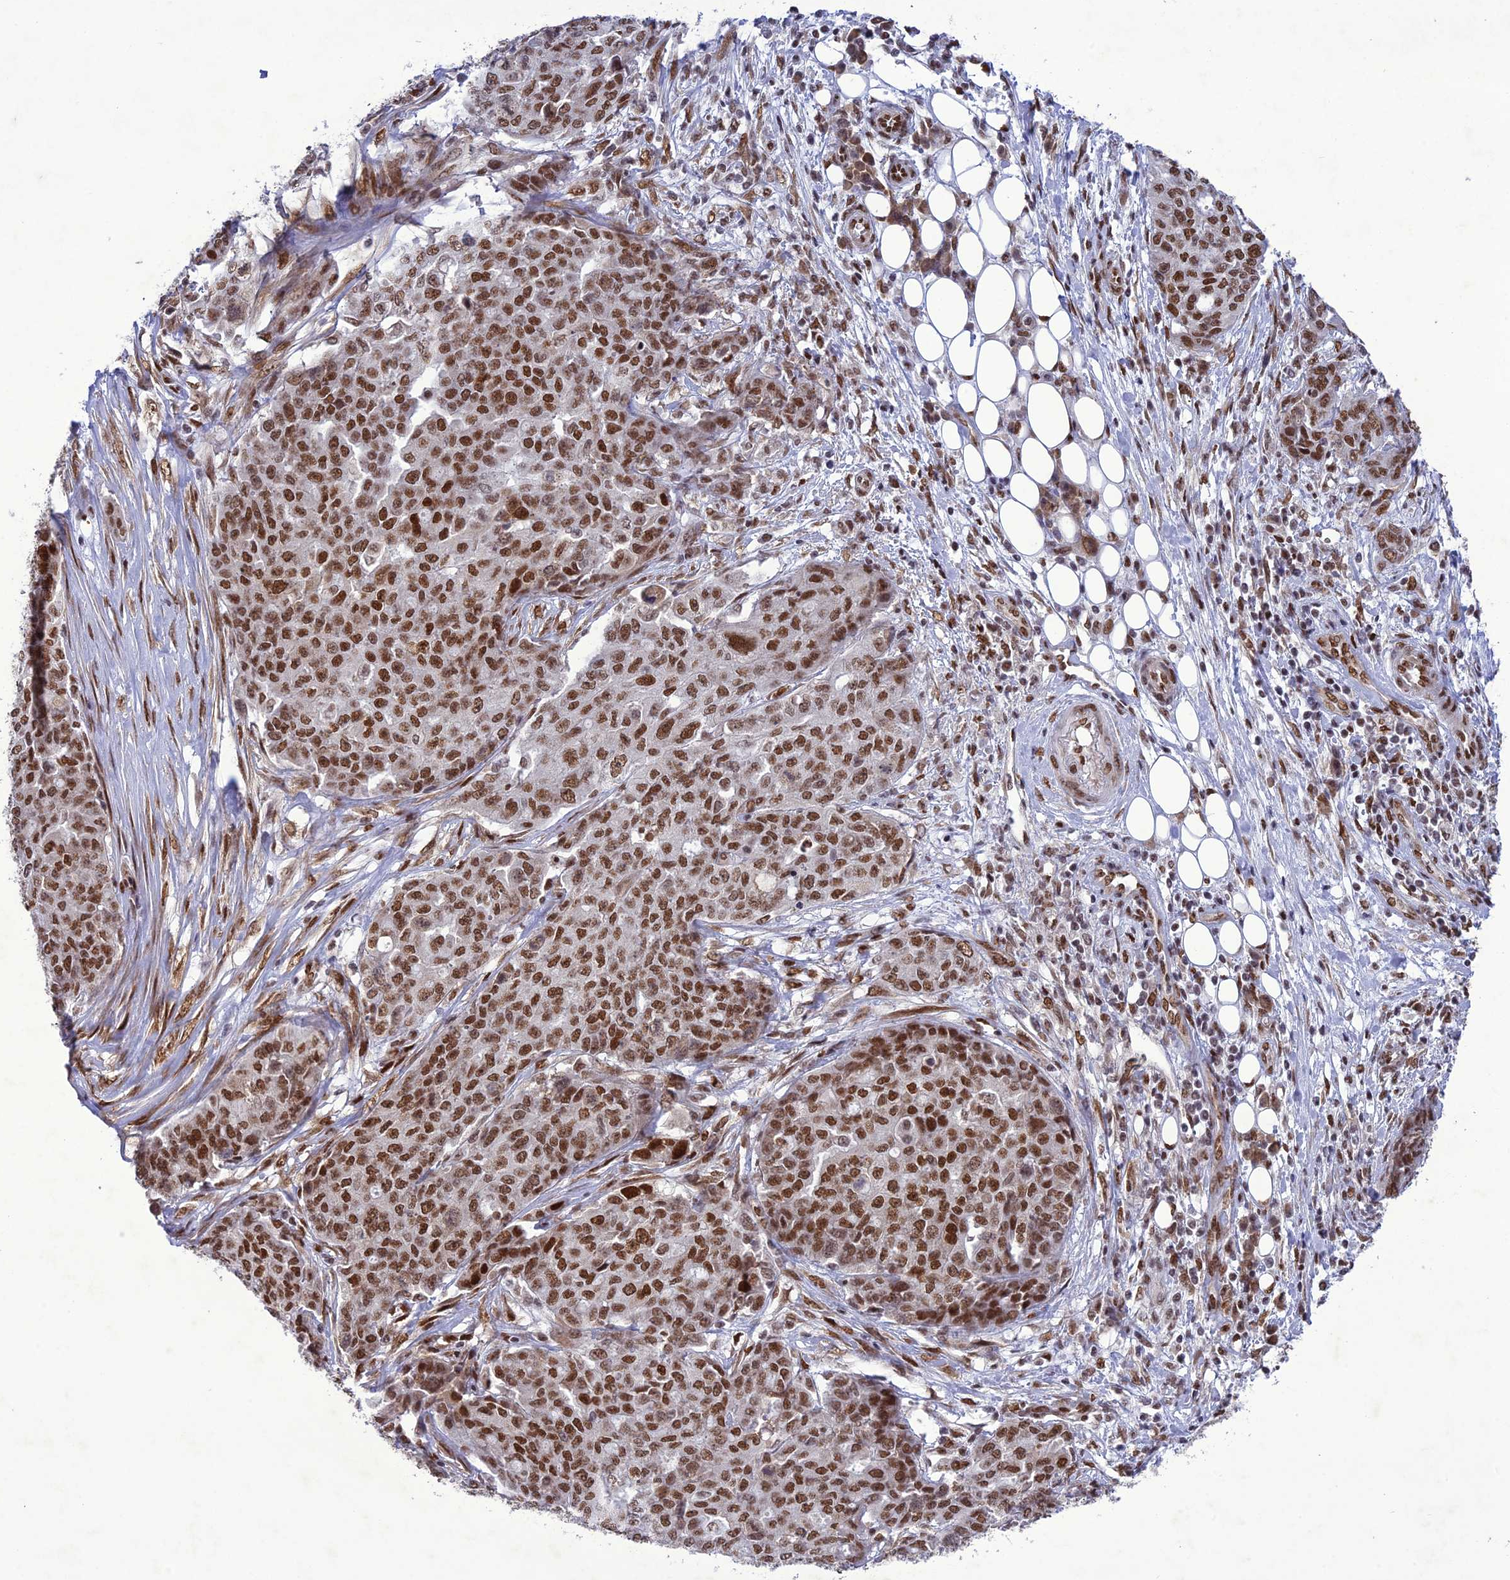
{"staining": {"intensity": "strong", "quantity": ">75%", "location": "nuclear"}, "tissue": "ovarian cancer", "cell_type": "Tumor cells", "image_type": "cancer", "snomed": [{"axis": "morphology", "description": "Cystadenocarcinoma, serous, NOS"}, {"axis": "topography", "description": "Soft tissue"}, {"axis": "topography", "description": "Ovary"}], "caption": "Ovarian cancer (serous cystadenocarcinoma) stained with IHC displays strong nuclear positivity in about >75% of tumor cells.", "gene": "DDX1", "patient": {"sex": "female", "age": 57}}